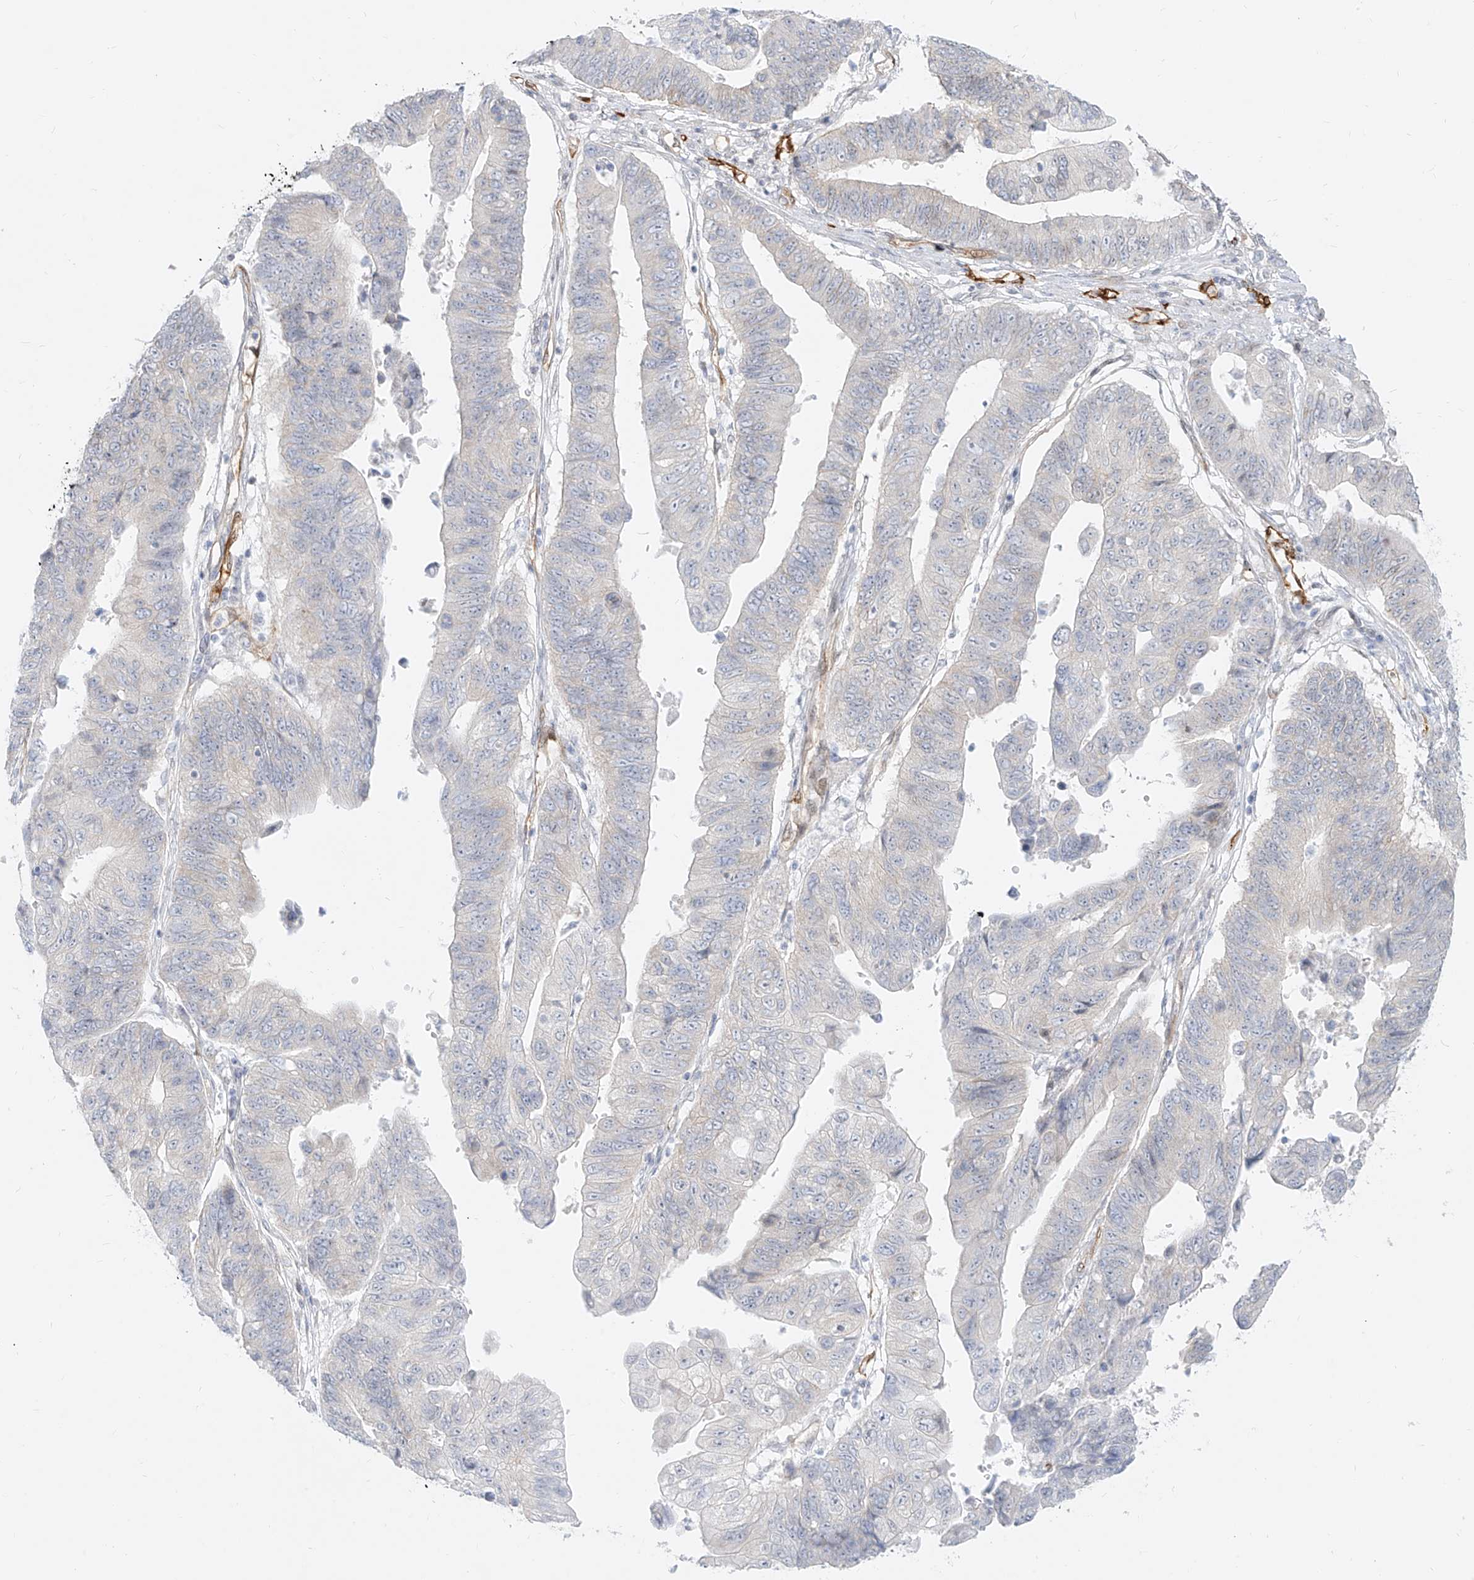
{"staining": {"intensity": "negative", "quantity": "none", "location": "none"}, "tissue": "stomach cancer", "cell_type": "Tumor cells", "image_type": "cancer", "snomed": [{"axis": "morphology", "description": "Adenocarcinoma, NOS"}, {"axis": "topography", "description": "Stomach"}], "caption": "Immunohistochemistry of human stomach cancer (adenocarcinoma) demonstrates no positivity in tumor cells.", "gene": "NHSL1", "patient": {"sex": "male", "age": 59}}